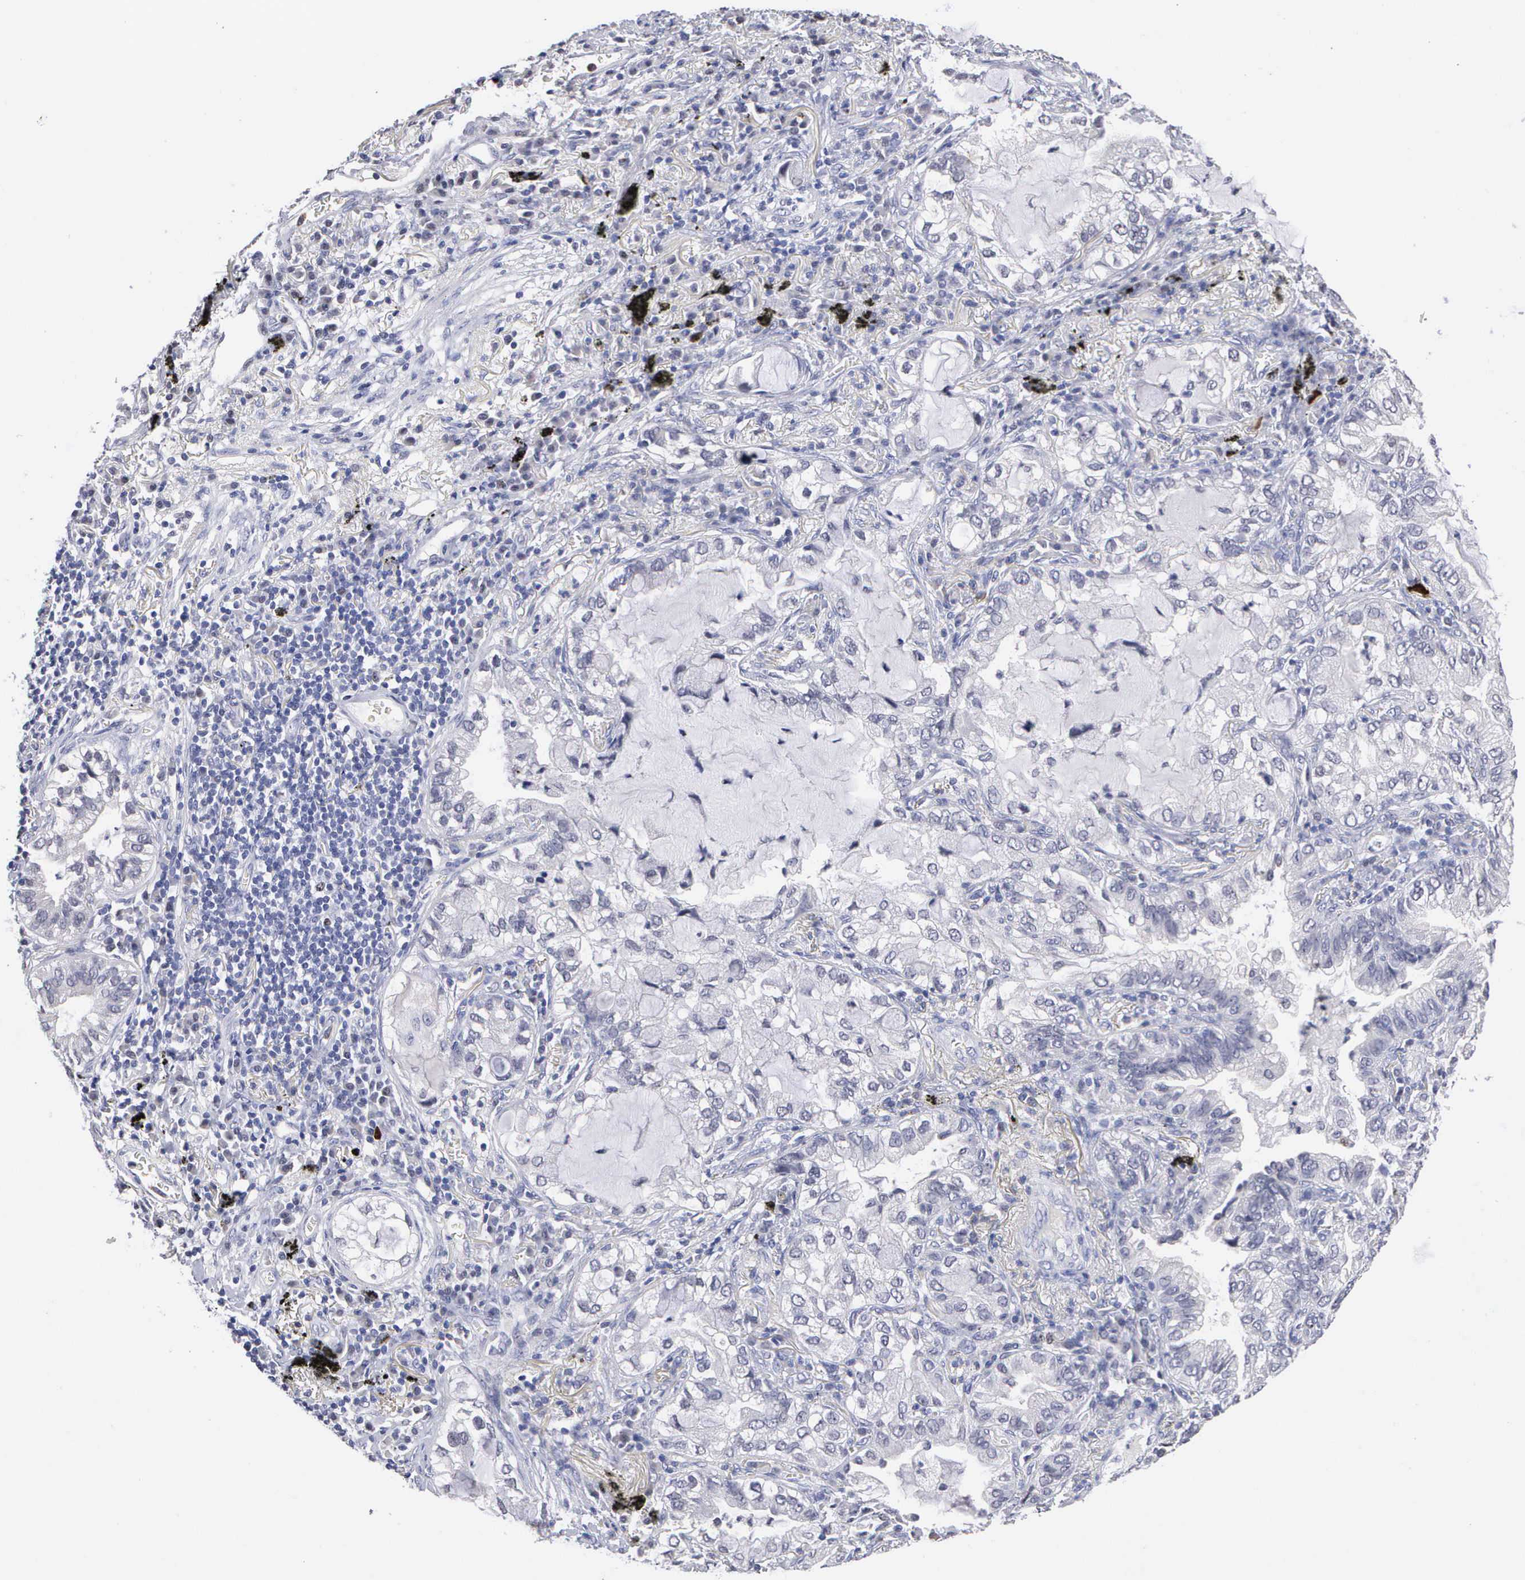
{"staining": {"intensity": "negative", "quantity": "none", "location": "none"}, "tissue": "lung cancer", "cell_type": "Tumor cells", "image_type": "cancer", "snomed": [{"axis": "morphology", "description": "Adenocarcinoma, NOS"}, {"axis": "topography", "description": "Lung"}], "caption": "A photomicrograph of lung cancer (adenocarcinoma) stained for a protein reveals no brown staining in tumor cells. (Stains: DAB immunohistochemistry with hematoxylin counter stain, Microscopy: brightfield microscopy at high magnification).", "gene": "KDM6A", "patient": {"sex": "female", "age": 50}}